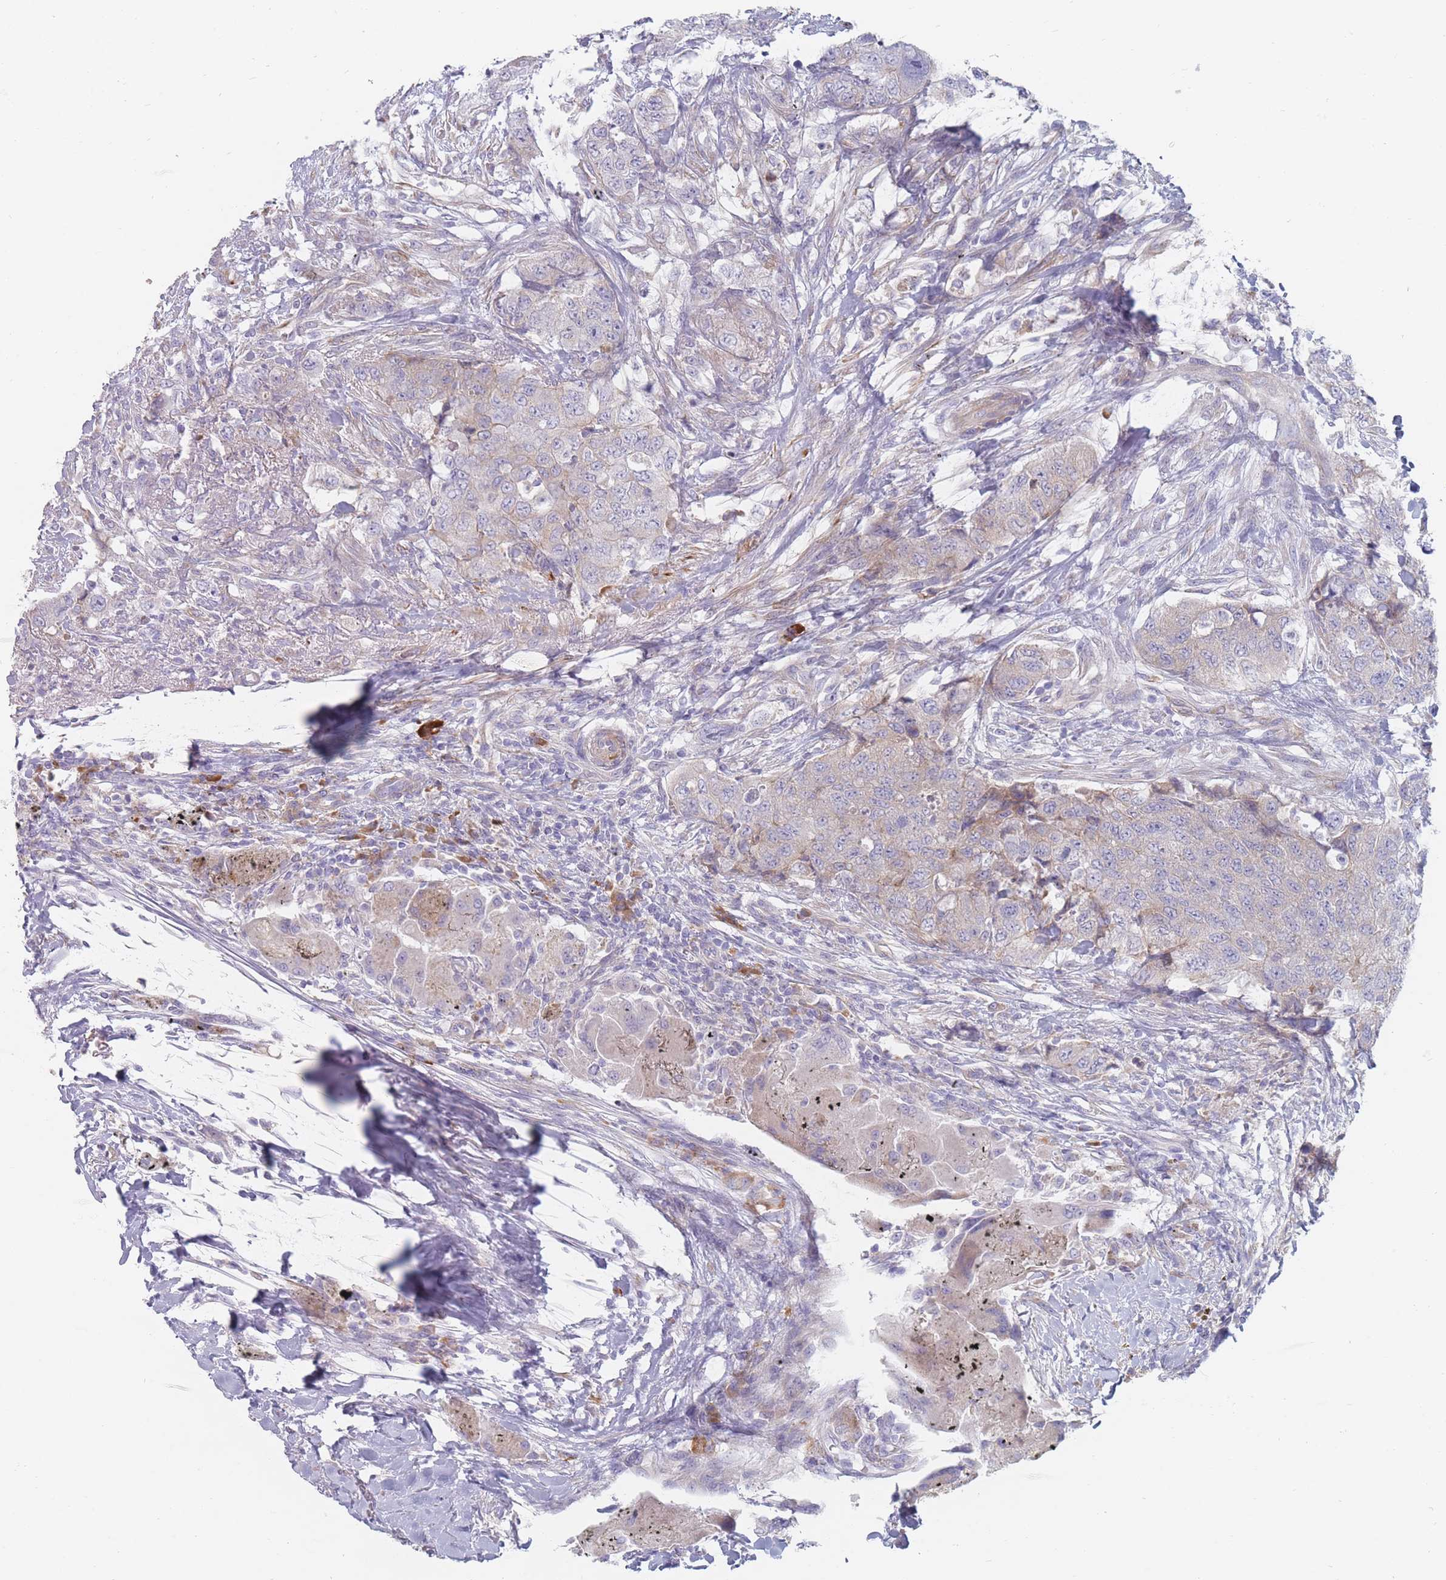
{"staining": {"intensity": "negative", "quantity": "none", "location": "none"}, "tissue": "urothelial cancer", "cell_type": "Tumor cells", "image_type": "cancer", "snomed": [{"axis": "morphology", "description": "Urothelial carcinoma, High grade"}, {"axis": "topography", "description": "Urinary bladder"}], "caption": "There is no significant staining in tumor cells of urothelial cancer.", "gene": "ERBIN", "patient": {"sex": "female", "age": 78}}